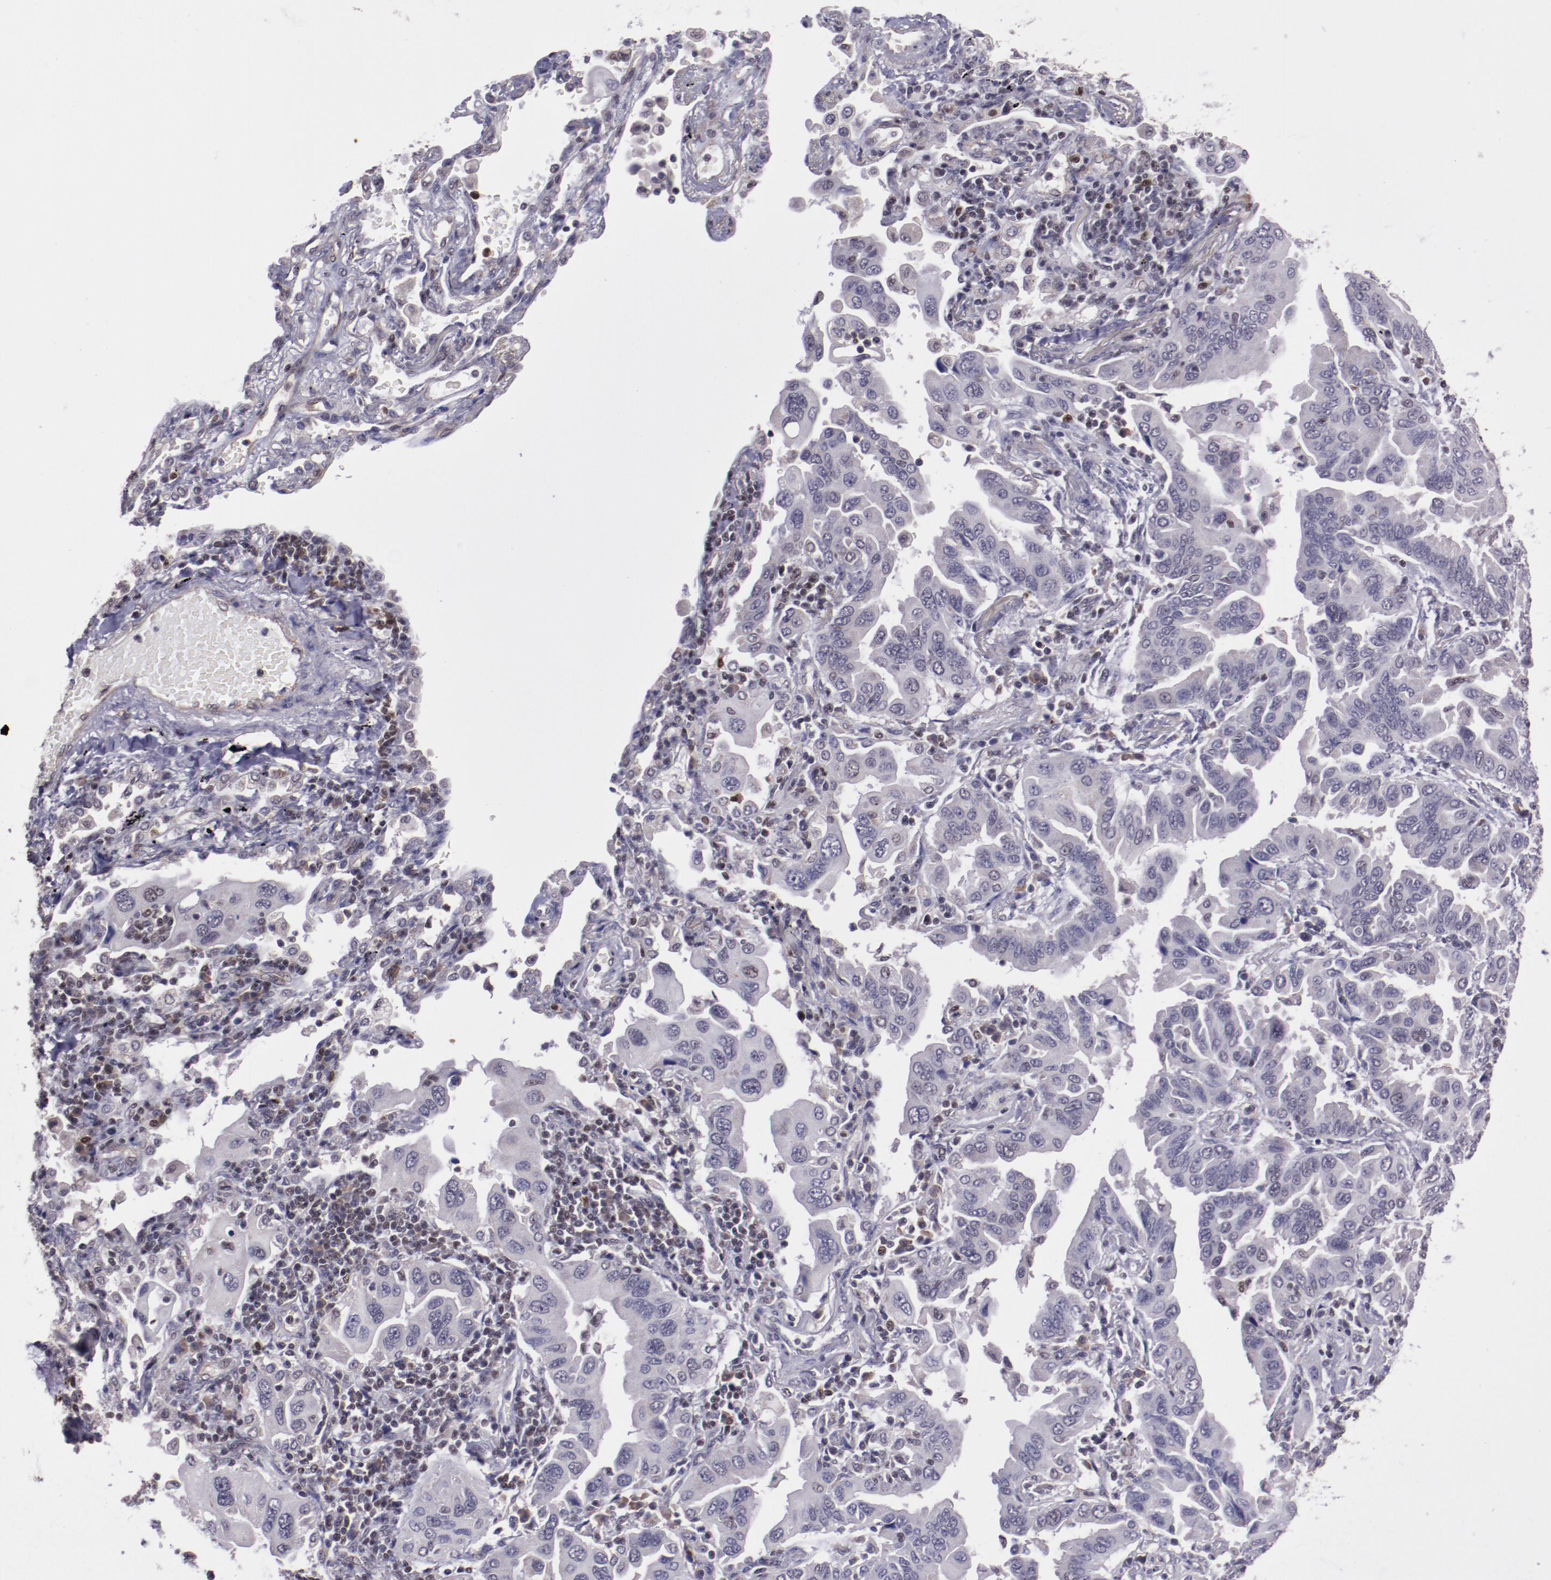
{"staining": {"intensity": "negative", "quantity": "none", "location": "none"}, "tissue": "lung cancer", "cell_type": "Tumor cells", "image_type": "cancer", "snomed": [{"axis": "morphology", "description": "Adenocarcinoma, NOS"}, {"axis": "topography", "description": "Lung"}], "caption": "A micrograph of lung adenocarcinoma stained for a protein displays no brown staining in tumor cells.", "gene": "ELF1", "patient": {"sex": "female", "age": 65}}